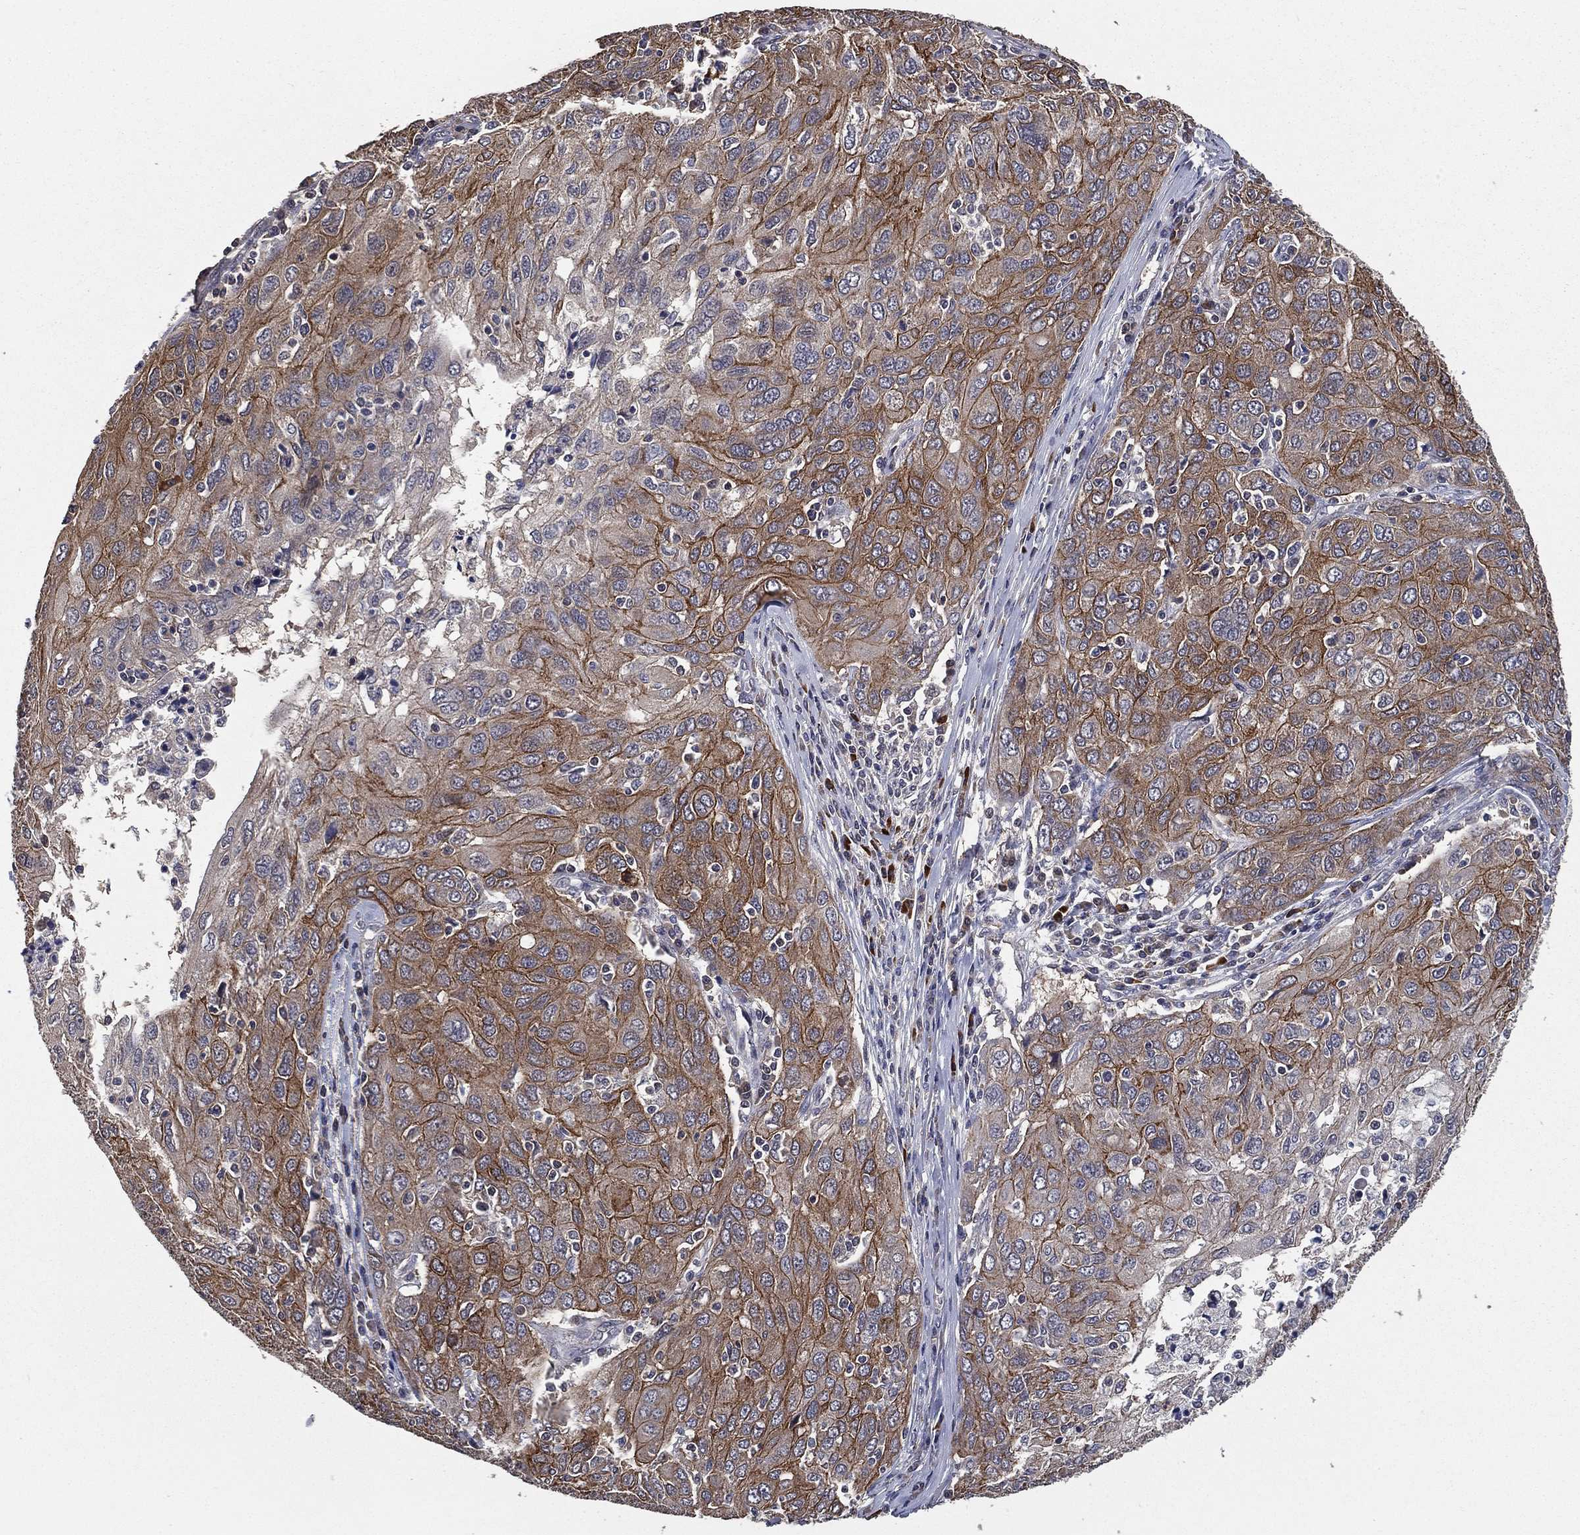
{"staining": {"intensity": "moderate", "quantity": "25%-75%", "location": "cytoplasmic/membranous"}, "tissue": "ovarian cancer", "cell_type": "Tumor cells", "image_type": "cancer", "snomed": [{"axis": "morphology", "description": "Carcinoma, endometroid"}, {"axis": "topography", "description": "Ovary"}], "caption": "Brown immunohistochemical staining in human ovarian cancer reveals moderate cytoplasmic/membranous expression in about 25%-75% of tumor cells.", "gene": "PCNT", "patient": {"sex": "female", "age": 50}}